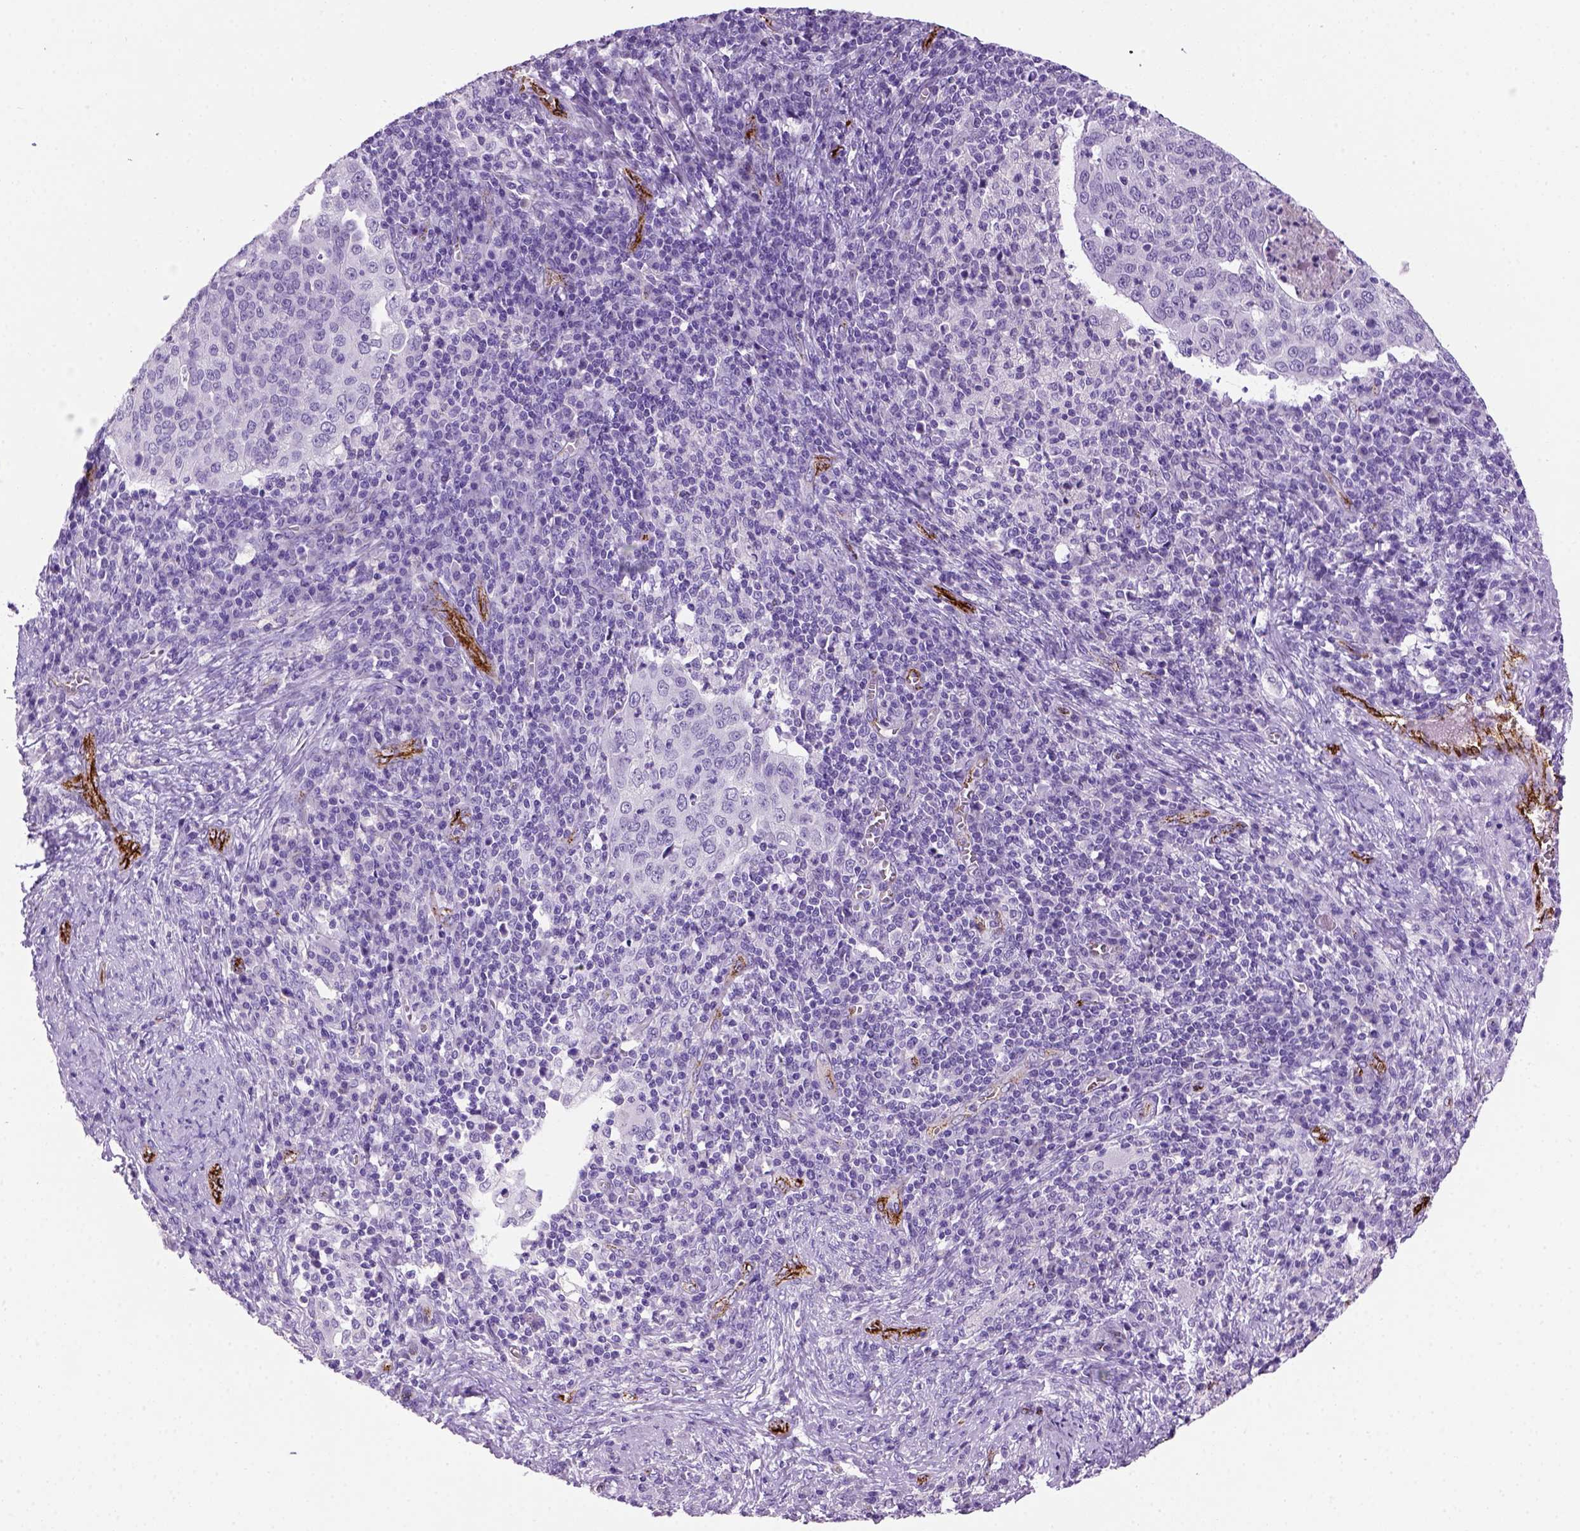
{"staining": {"intensity": "negative", "quantity": "none", "location": "none"}, "tissue": "cervical cancer", "cell_type": "Tumor cells", "image_type": "cancer", "snomed": [{"axis": "morphology", "description": "Squamous cell carcinoma, NOS"}, {"axis": "topography", "description": "Cervix"}], "caption": "There is no significant positivity in tumor cells of cervical cancer (squamous cell carcinoma).", "gene": "VWF", "patient": {"sex": "female", "age": 39}}